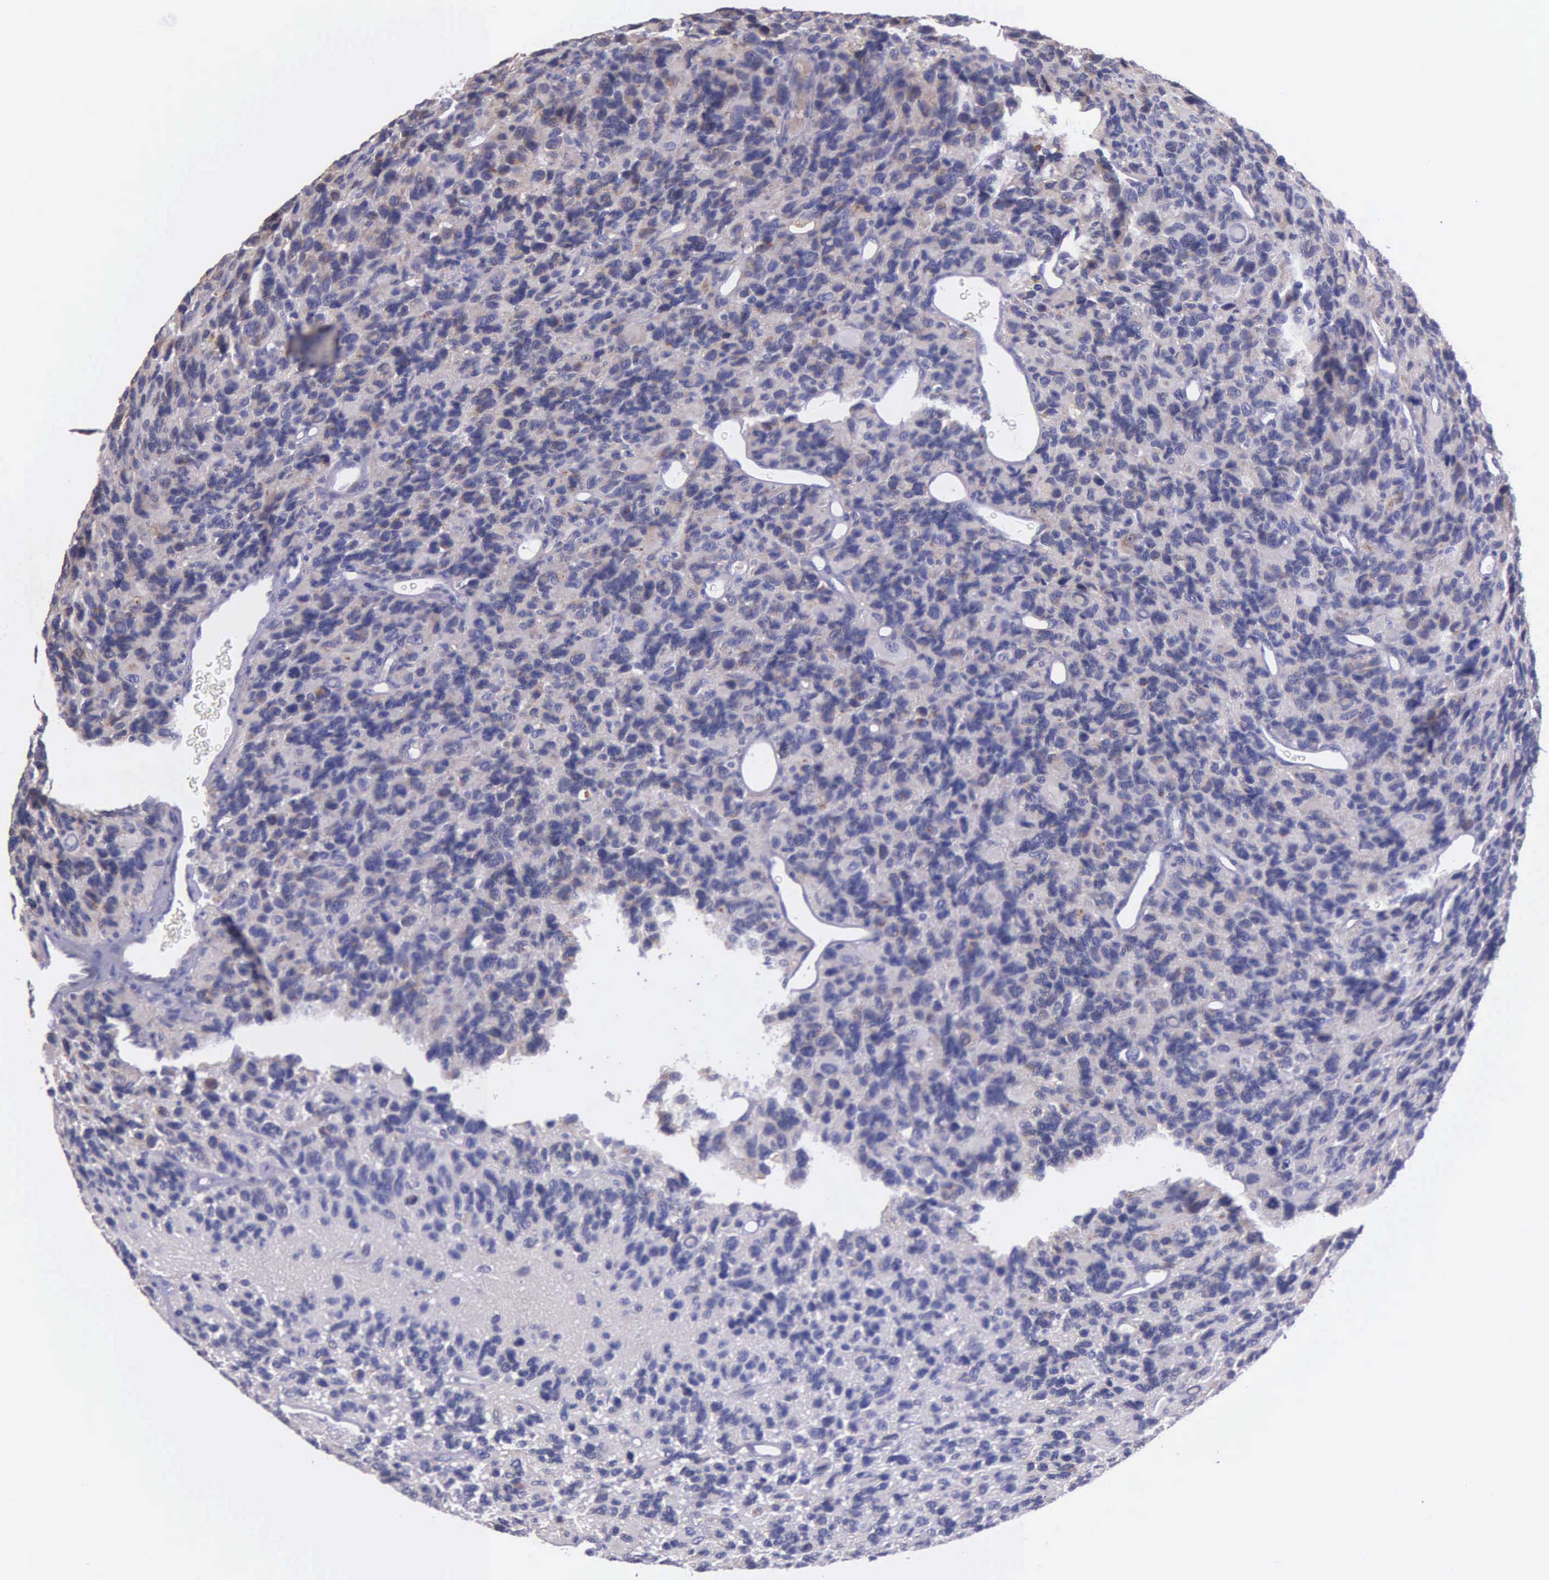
{"staining": {"intensity": "weak", "quantity": "<25%", "location": "cytoplasmic/membranous"}, "tissue": "glioma", "cell_type": "Tumor cells", "image_type": "cancer", "snomed": [{"axis": "morphology", "description": "Glioma, malignant, High grade"}, {"axis": "topography", "description": "Brain"}], "caption": "The immunohistochemistry (IHC) histopathology image has no significant expression in tumor cells of high-grade glioma (malignant) tissue.", "gene": "ZC3H12B", "patient": {"sex": "male", "age": 77}}